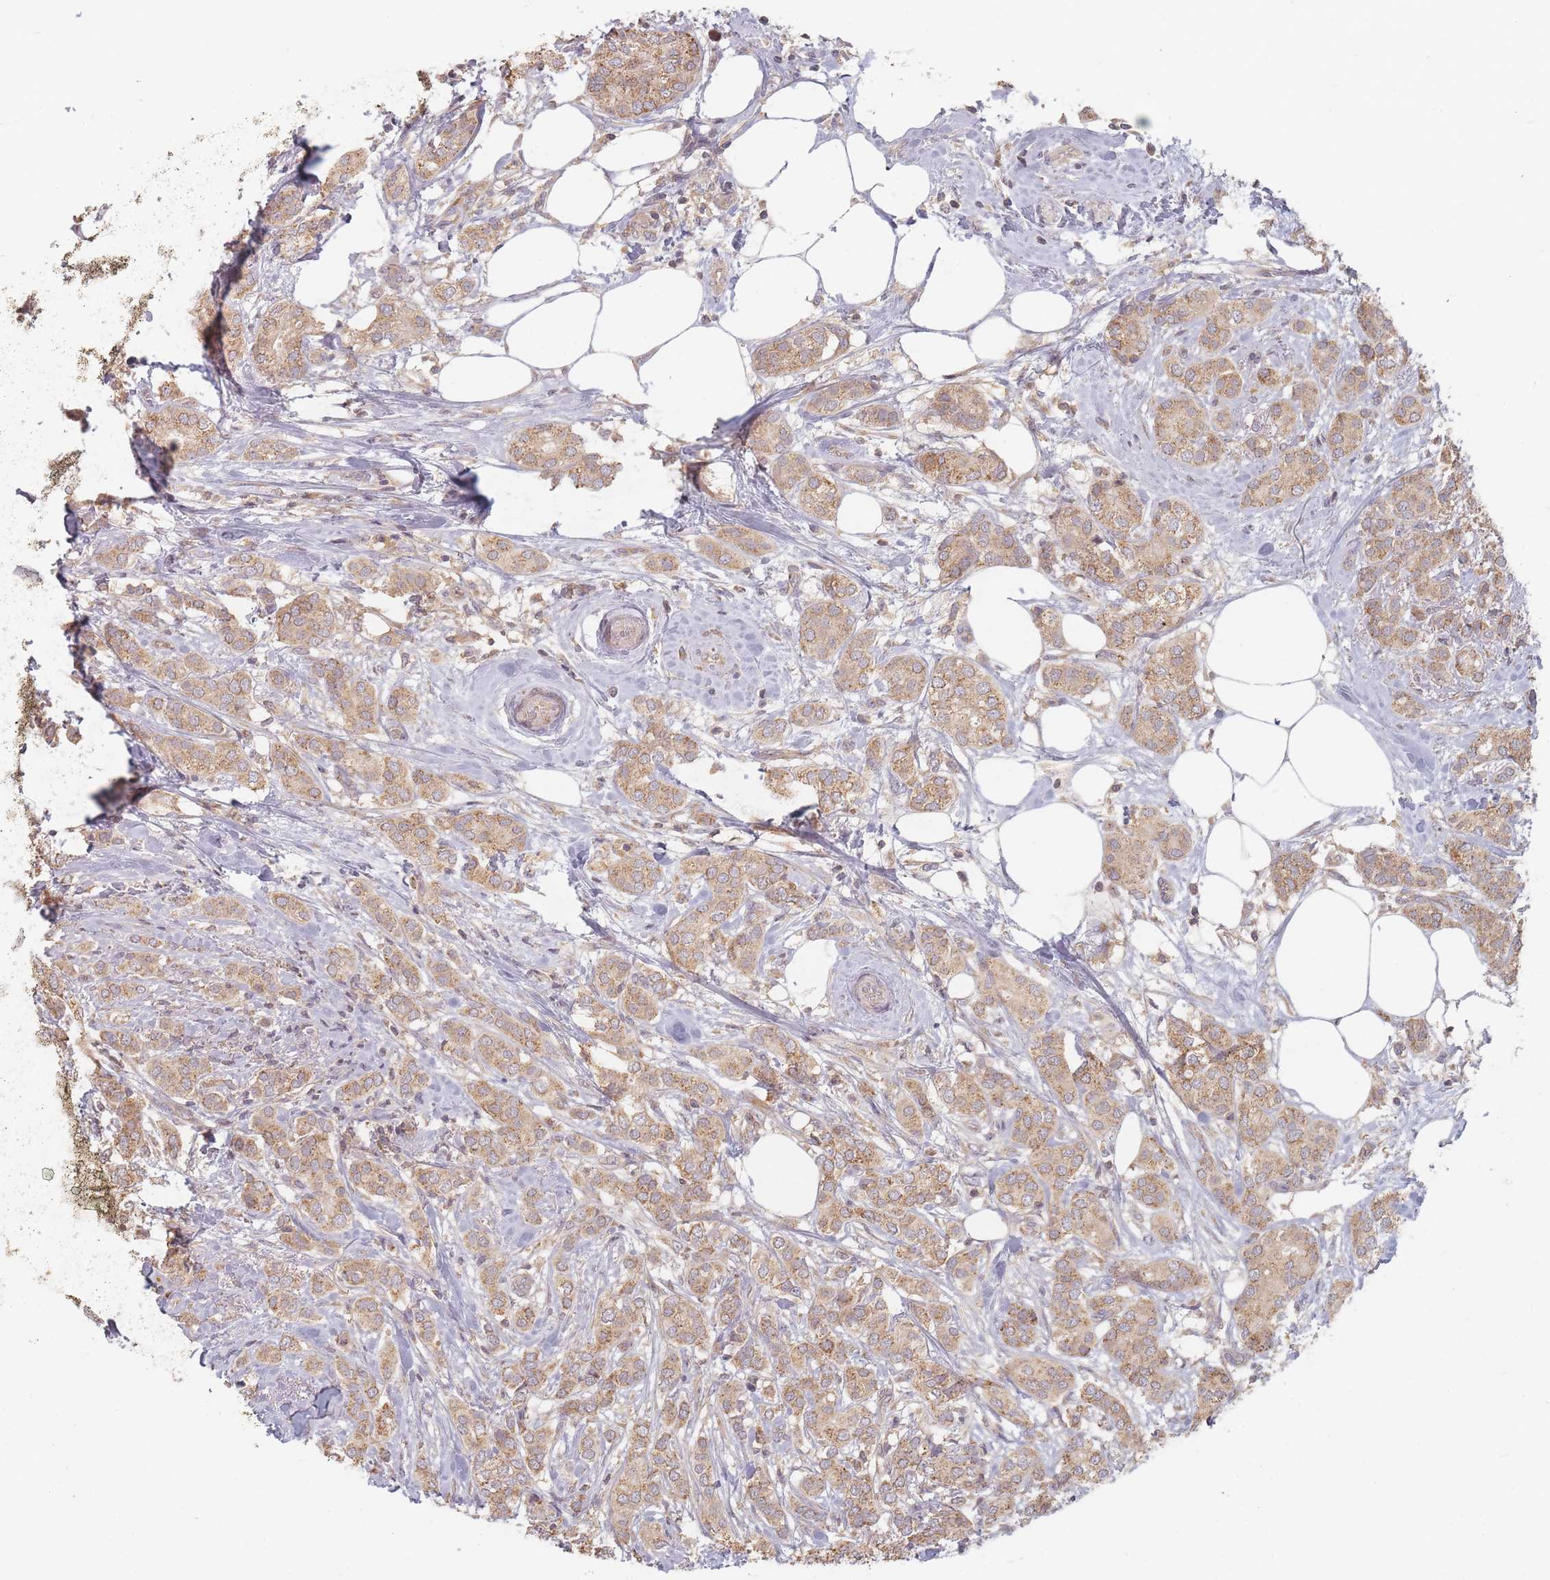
{"staining": {"intensity": "moderate", "quantity": ">75%", "location": "cytoplasmic/membranous"}, "tissue": "breast cancer", "cell_type": "Tumor cells", "image_type": "cancer", "snomed": [{"axis": "morphology", "description": "Duct carcinoma"}, {"axis": "topography", "description": "Breast"}], "caption": "Approximately >75% of tumor cells in human breast cancer exhibit moderate cytoplasmic/membranous protein positivity as visualized by brown immunohistochemical staining.", "gene": "SLC35F3", "patient": {"sex": "female", "age": 73}}